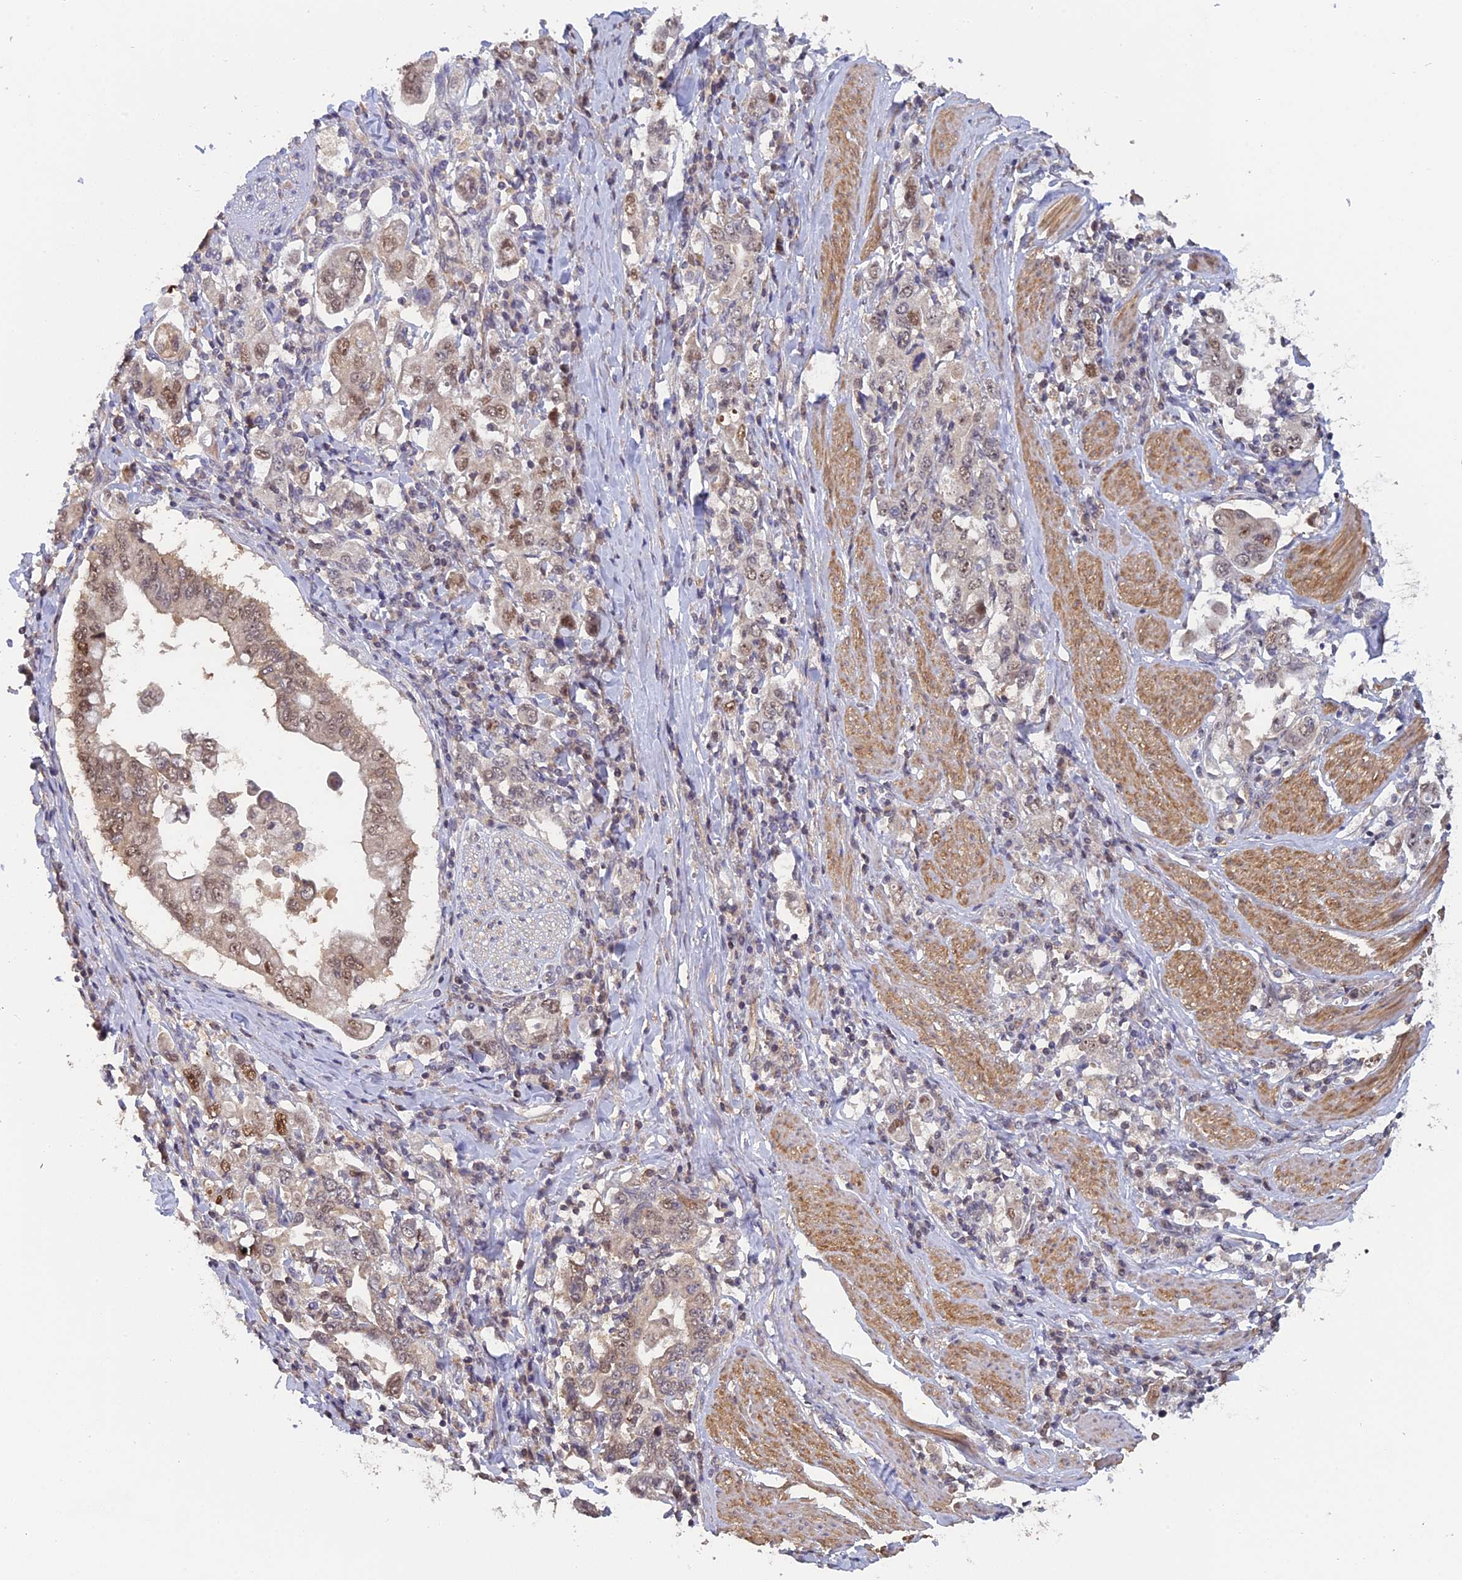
{"staining": {"intensity": "moderate", "quantity": "25%-75%", "location": "nuclear"}, "tissue": "stomach cancer", "cell_type": "Tumor cells", "image_type": "cancer", "snomed": [{"axis": "morphology", "description": "Adenocarcinoma, NOS"}, {"axis": "topography", "description": "Stomach, upper"}], "caption": "Stomach adenocarcinoma was stained to show a protein in brown. There is medium levels of moderate nuclear staining in about 25%-75% of tumor cells. Immunohistochemistry (ihc) stains the protein in brown and the nuclei are stained blue.", "gene": "FAM98C", "patient": {"sex": "male", "age": 62}}